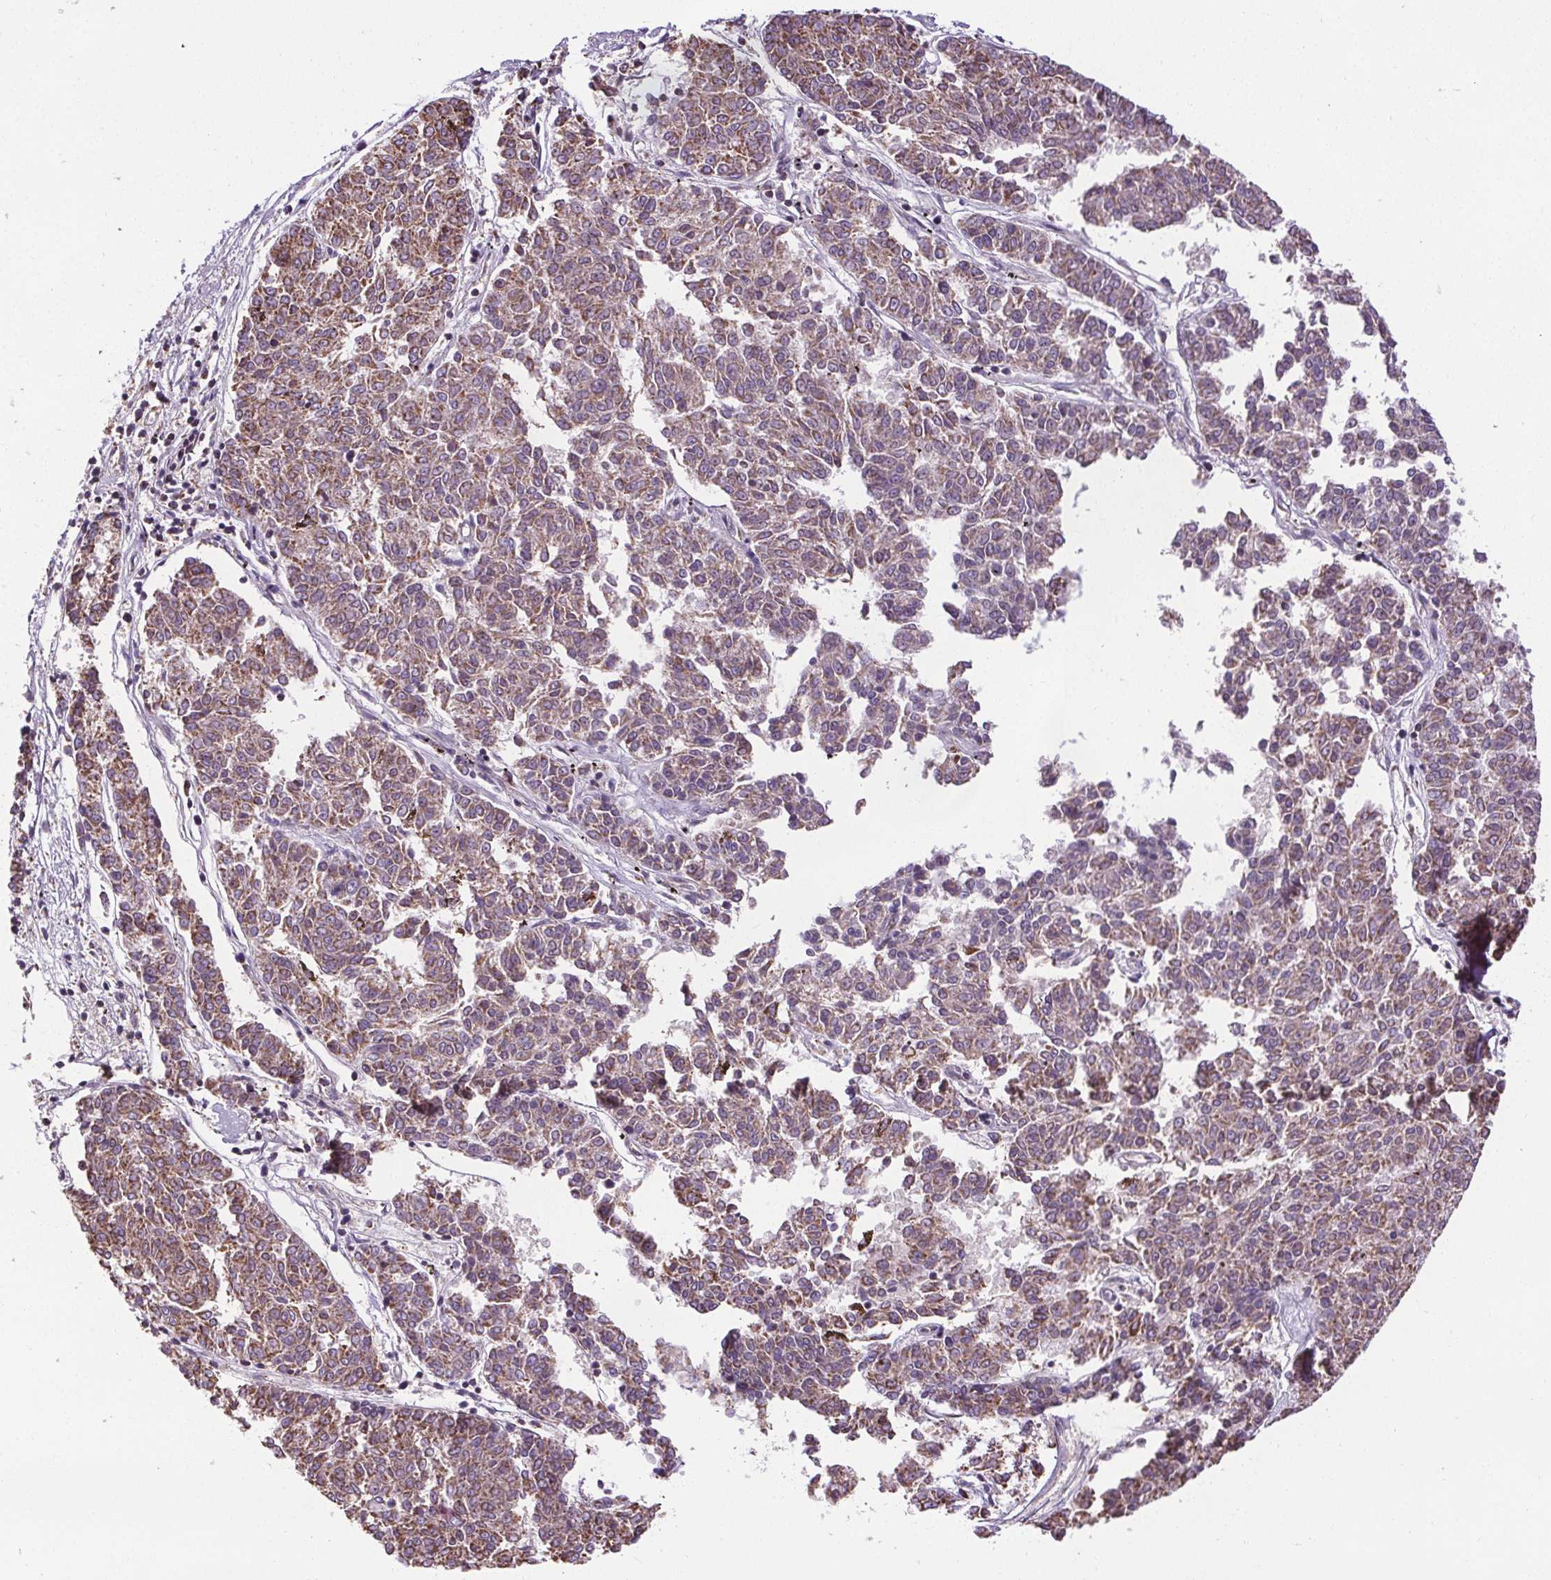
{"staining": {"intensity": "weak", "quantity": ">75%", "location": "cytoplasmic/membranous"}, "tissue": "melanoma", "cell_type": "Tumor cells", "image_type": "cancer", "snomed": [{"axis": "morphology", "description": "Malignant melanoma, NOS"}, {"axis": "topography", "description": "Skin"}], "caption": "A micrograph showing weak cytoplasmic/membranous positivity in about >75% of tumor cells in malignant melanoma, as visualized by brown immunohistochemical staining.", "gene": "ZNF548", "patient": {"sex": "female", "age": 72}}